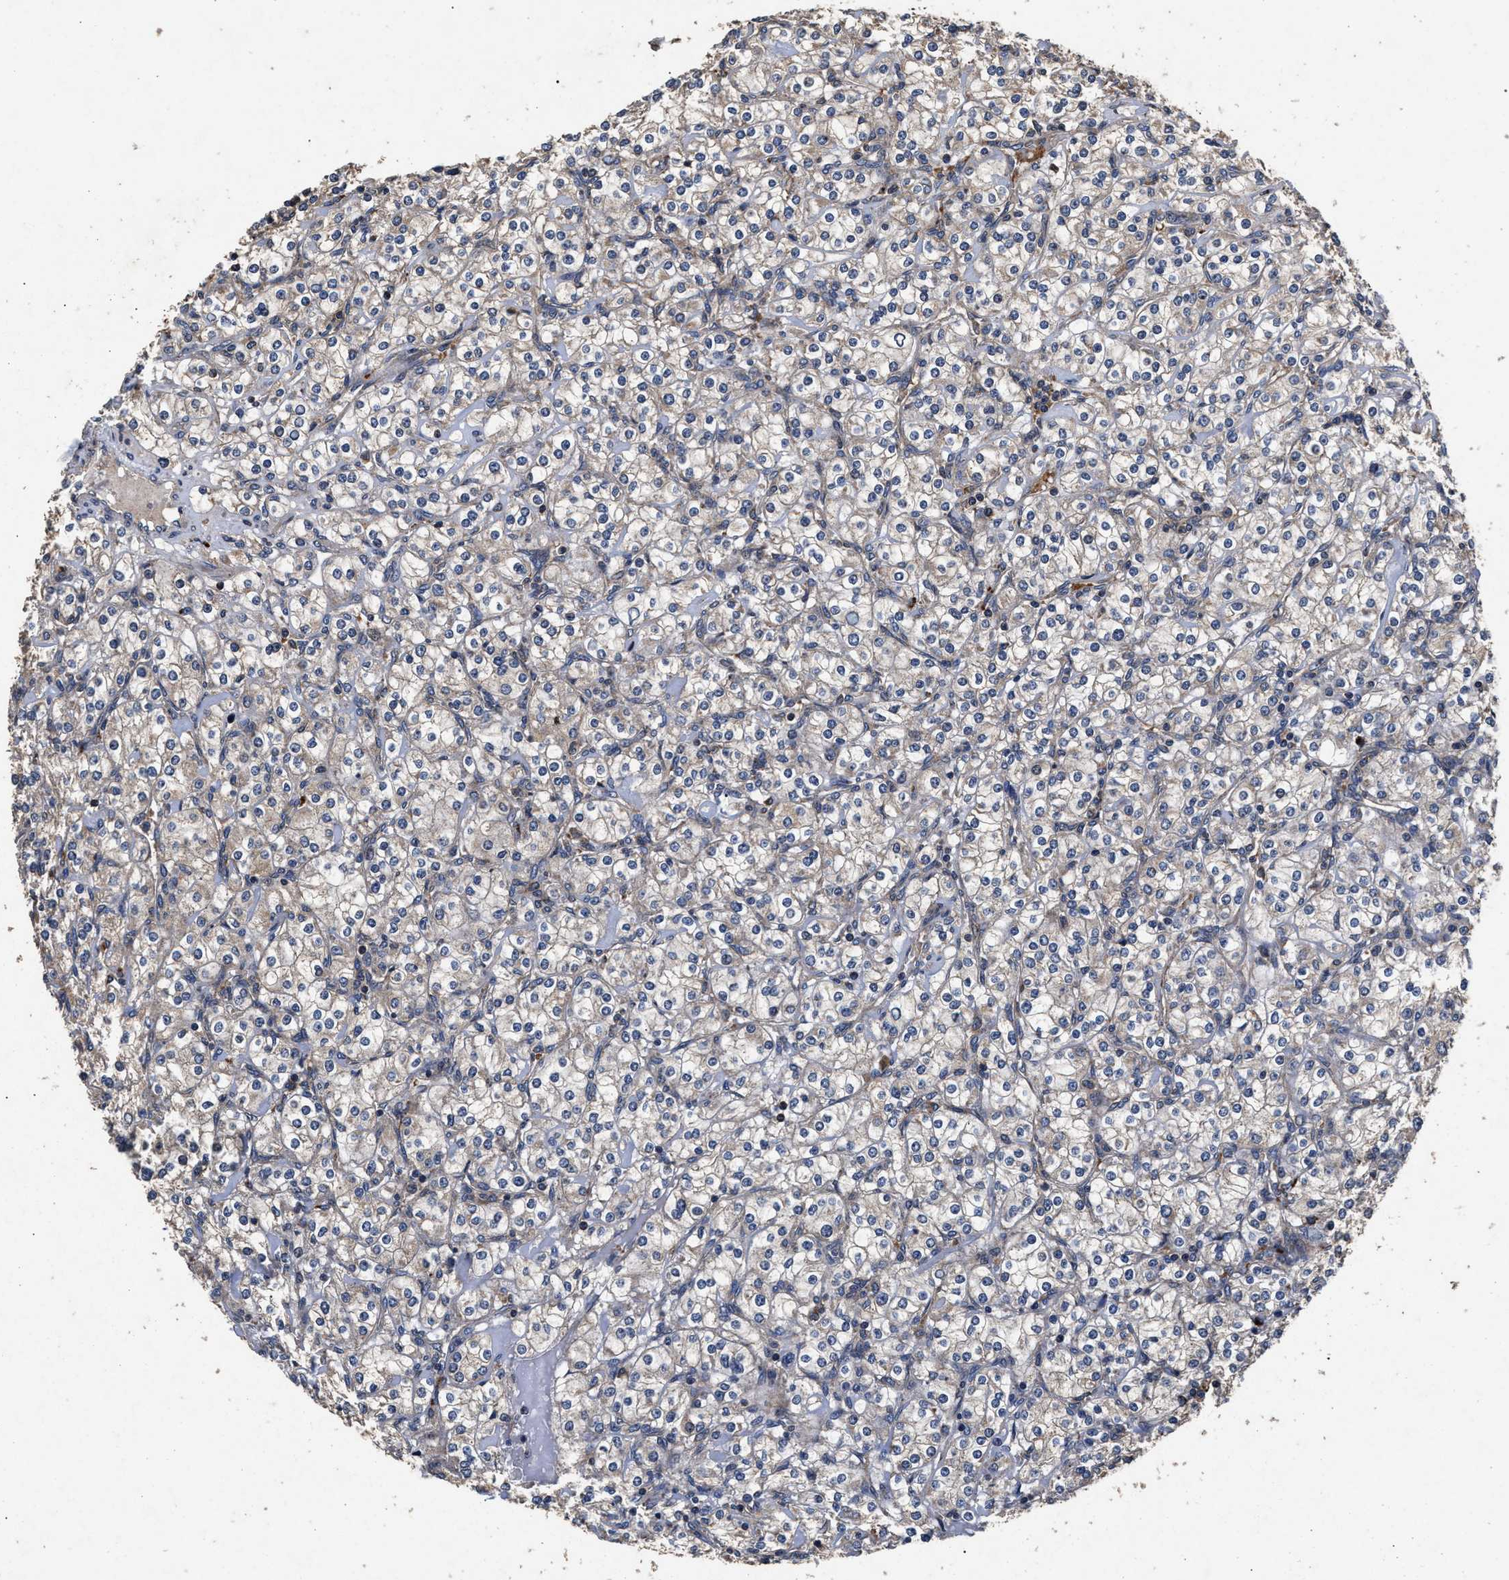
{"staining": {"intensity": "weak", "quantity": "<25%", "location": "cytoplasmic/membranous"}, "tissue": "renal cancer", "cell_type": "Tumor cells", "image_type": "cancer", "snomed": [{"axis": "morphology", "description": "Adenocarcinoma, NOS"}, {"axis": "topography", "description": "Kidney"}], "caption": "Immunohistochemistry of renal cancer (adenocarcinoma) exhibits no staining in tumor cells.", "gene": "NFKB2", "patient": {"sex": "male", "age": 77}}